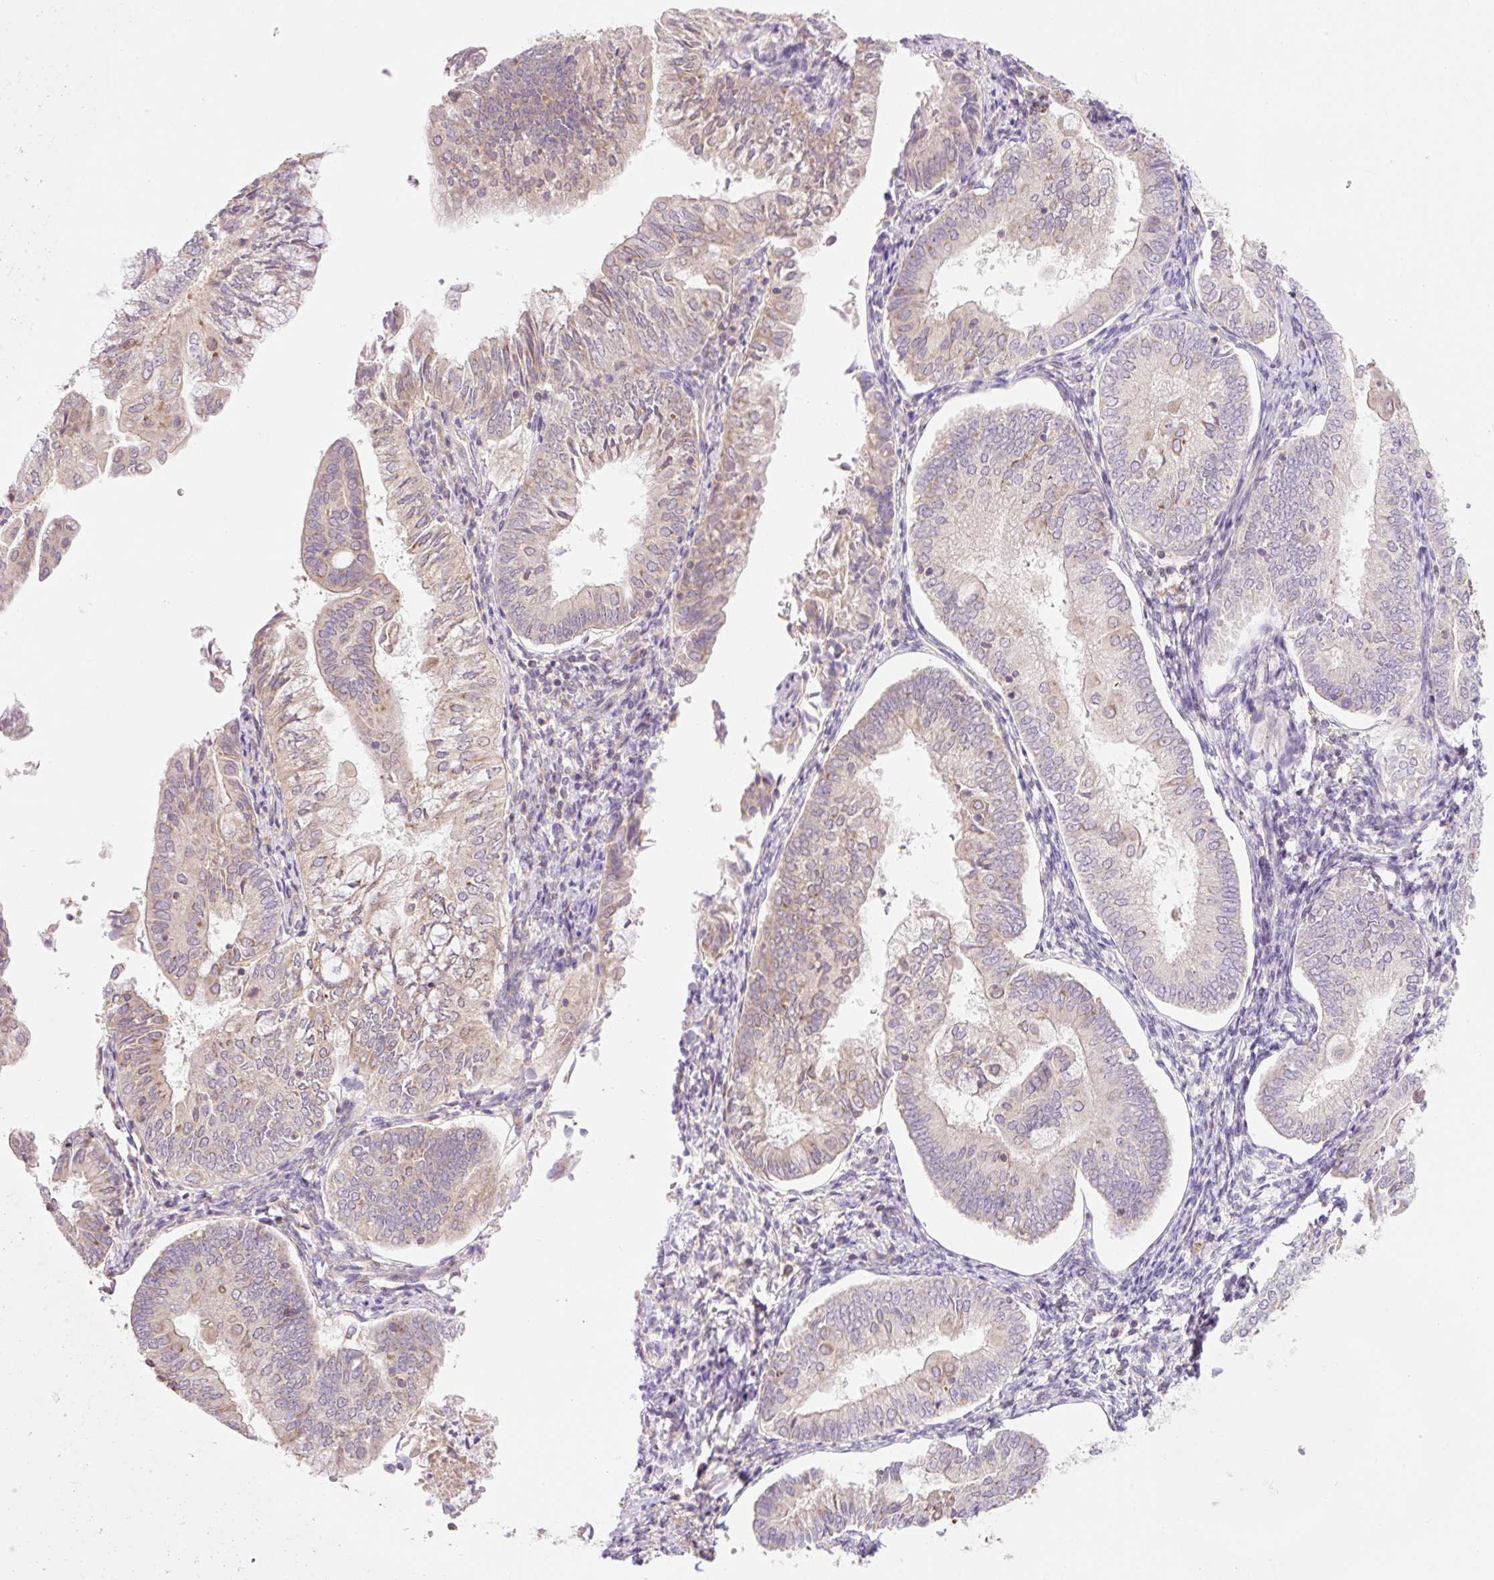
{"staining": {"intensity": "weak", "quantity": "<25%", "location": "cytoplasmic/membranous,nuclear"}, "tissue": "endometrial cancer", "cell_type": "Tumor cells", "image_type": "cancer", "snomed": [{"axis": "morphology", "description": "Adenocarcinoma, NOS"}, {"axis": "topography", "description": "Endometrium"}], "caption": "An immunohistochemistry micrograph of adenocarcinoma (endometrial) is shown. There is no staining in tumor cells of adenocarcinoma (endometrial). The staining was performed using DAB to visualize the protein expression in brown, while the nuclei were stained in blue with hematoxylin (Magnification: 20x).", "gene": "EMC10", "patient": {"sex": "female", "age": 55}}